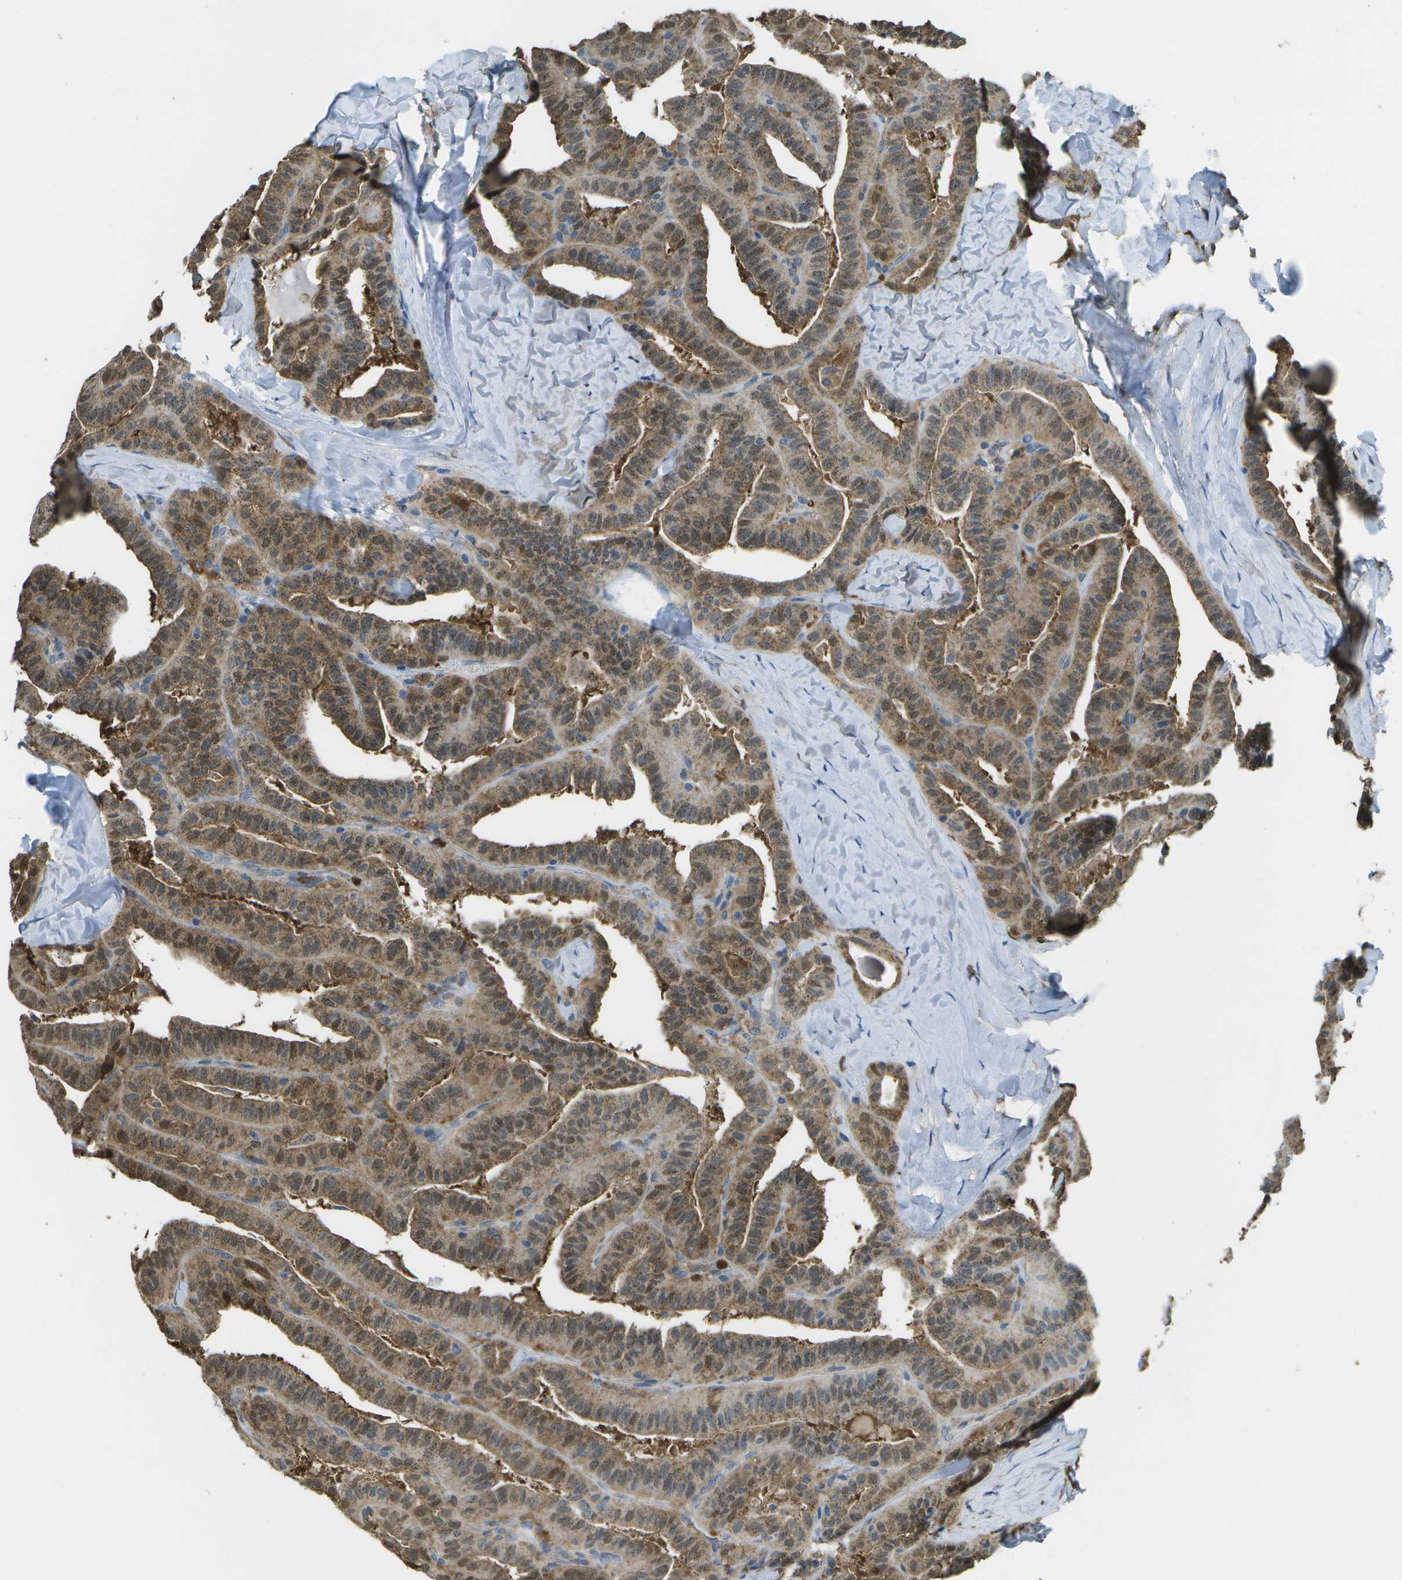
{"staining": {"intensity": "moderate", "quantity": ">75%", "location": "cytoplasmic/membranous"}, "tissue": "thyroid cancer", "cell_type": "Tumor cells", "image_type": "cancer", "snomed": [{"axis": "morphology", "description": "Papillary adenocarcinoma, NOS"}, {"axis": "topography", "description": "Thyroid gland"}], "caption": "Protein expression analysis of human thyroid papillary adenocarcinoma reveals moderate cytoplasmic/membranous positivity in approximately >75% of tumor cells. The staining was performed using DAB (3,3'-diaminobenzidine) to visualize the protein expression in brown, while the nuclei were stained in blue with hematoxylin (Magnification: 20x).", "gene": "CACHD1", "patient": {"sex": "male", "age": 77}}